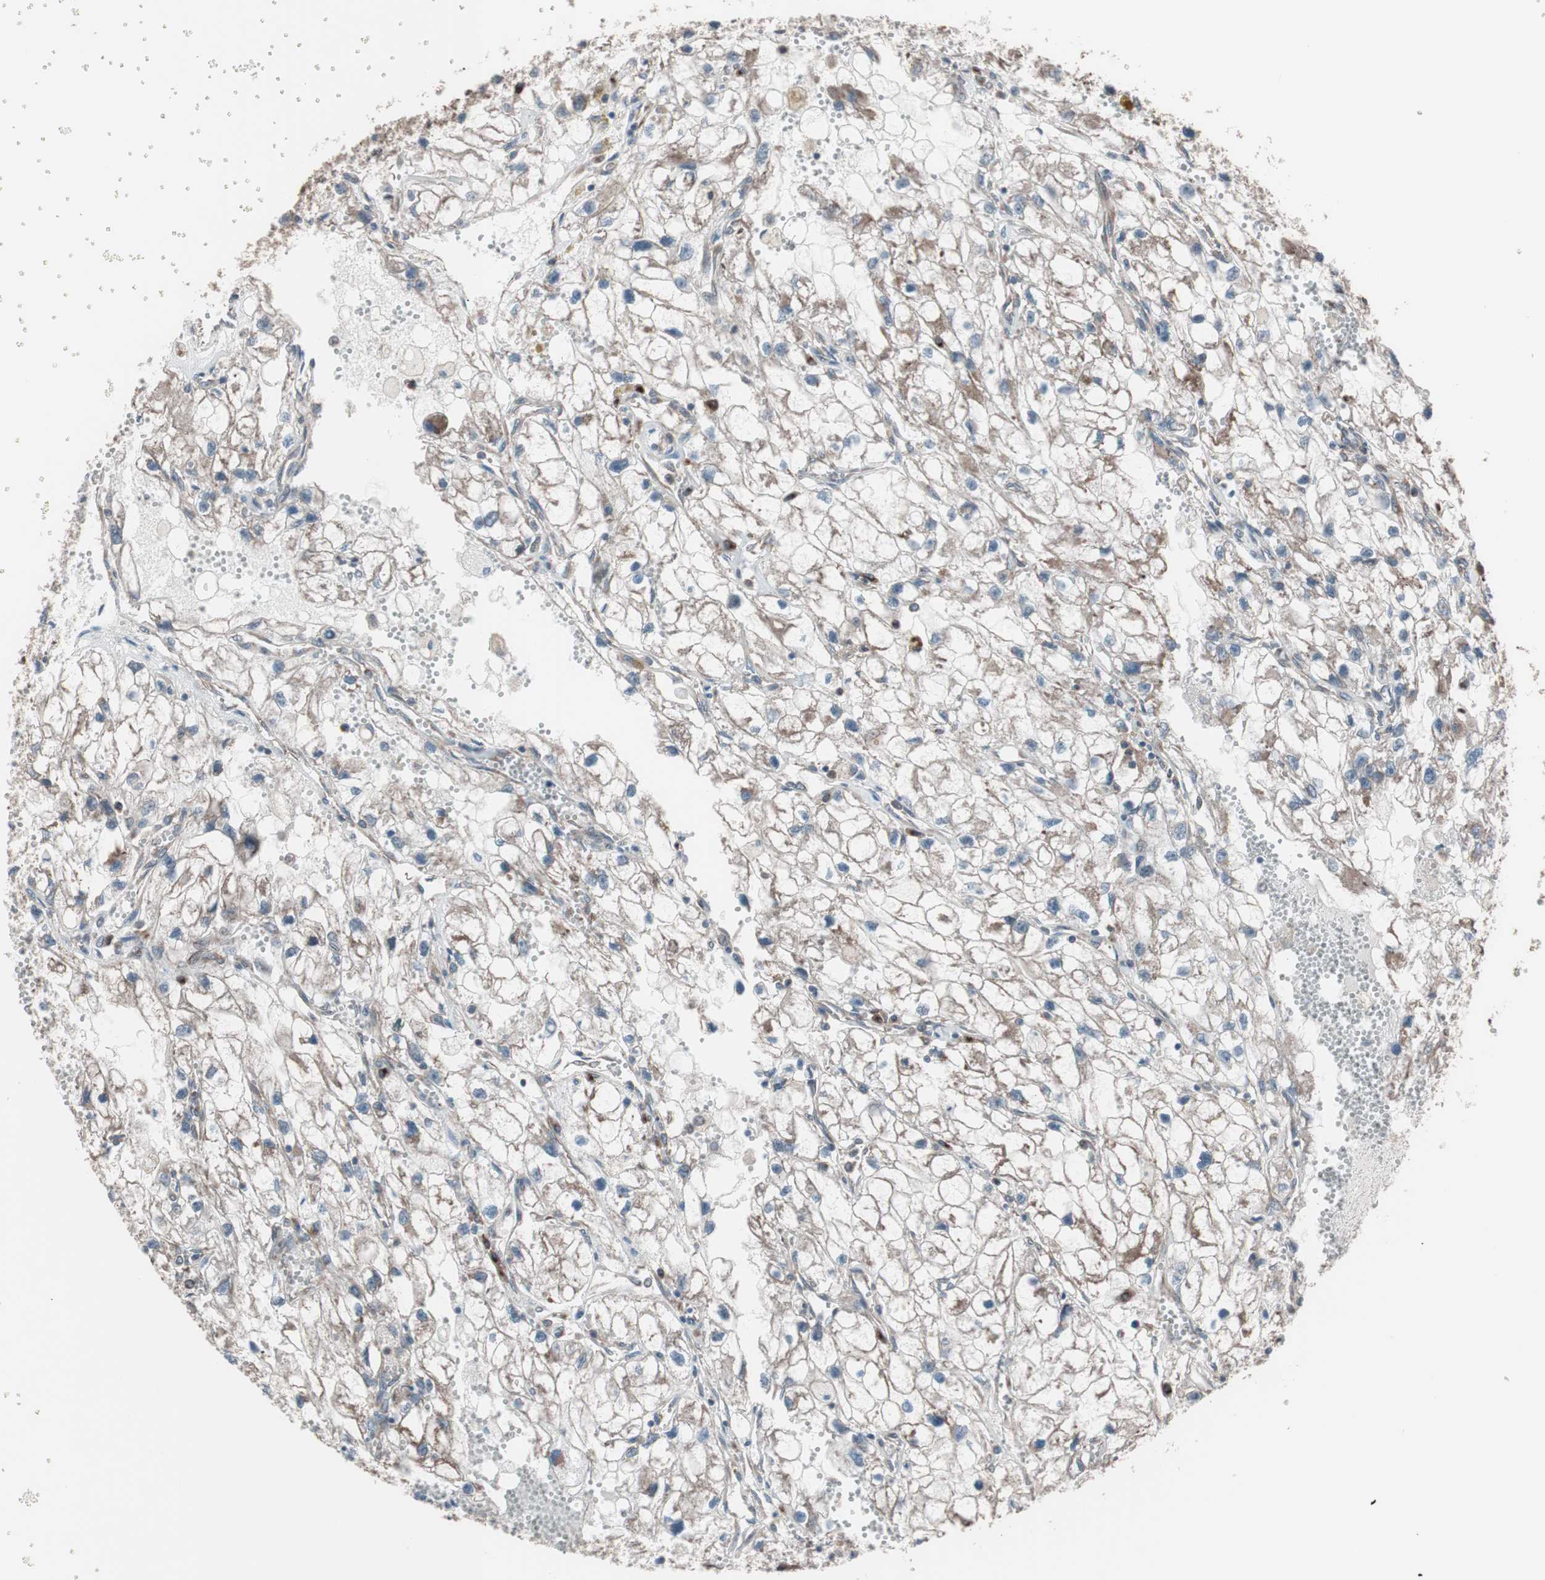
{"staining": {"intensity": "weak", "quantity": "25%-75%", "location": "cytoplasmic/membranous"}, "tissue": "renal cancer", "cell_type": "Tumor cells", "image_type": "cancer", "snomed": [{"axis": "morphology", "description": "Adenocarcinoma, NOS"}, {"axis": "topography", "description": "Kidney"}], "caption": "Renal adenocarcinoma stained for a protein exhibits weak cytoplasmic/membranous positivity in tumor cells. The protein of interest is stained brown, and the nuclei are stained in blue (DAB IHC with brightfield microscopy, high magnification).", "gene": "SEC31A", "patient": {"sex": "female", "age": 70}}